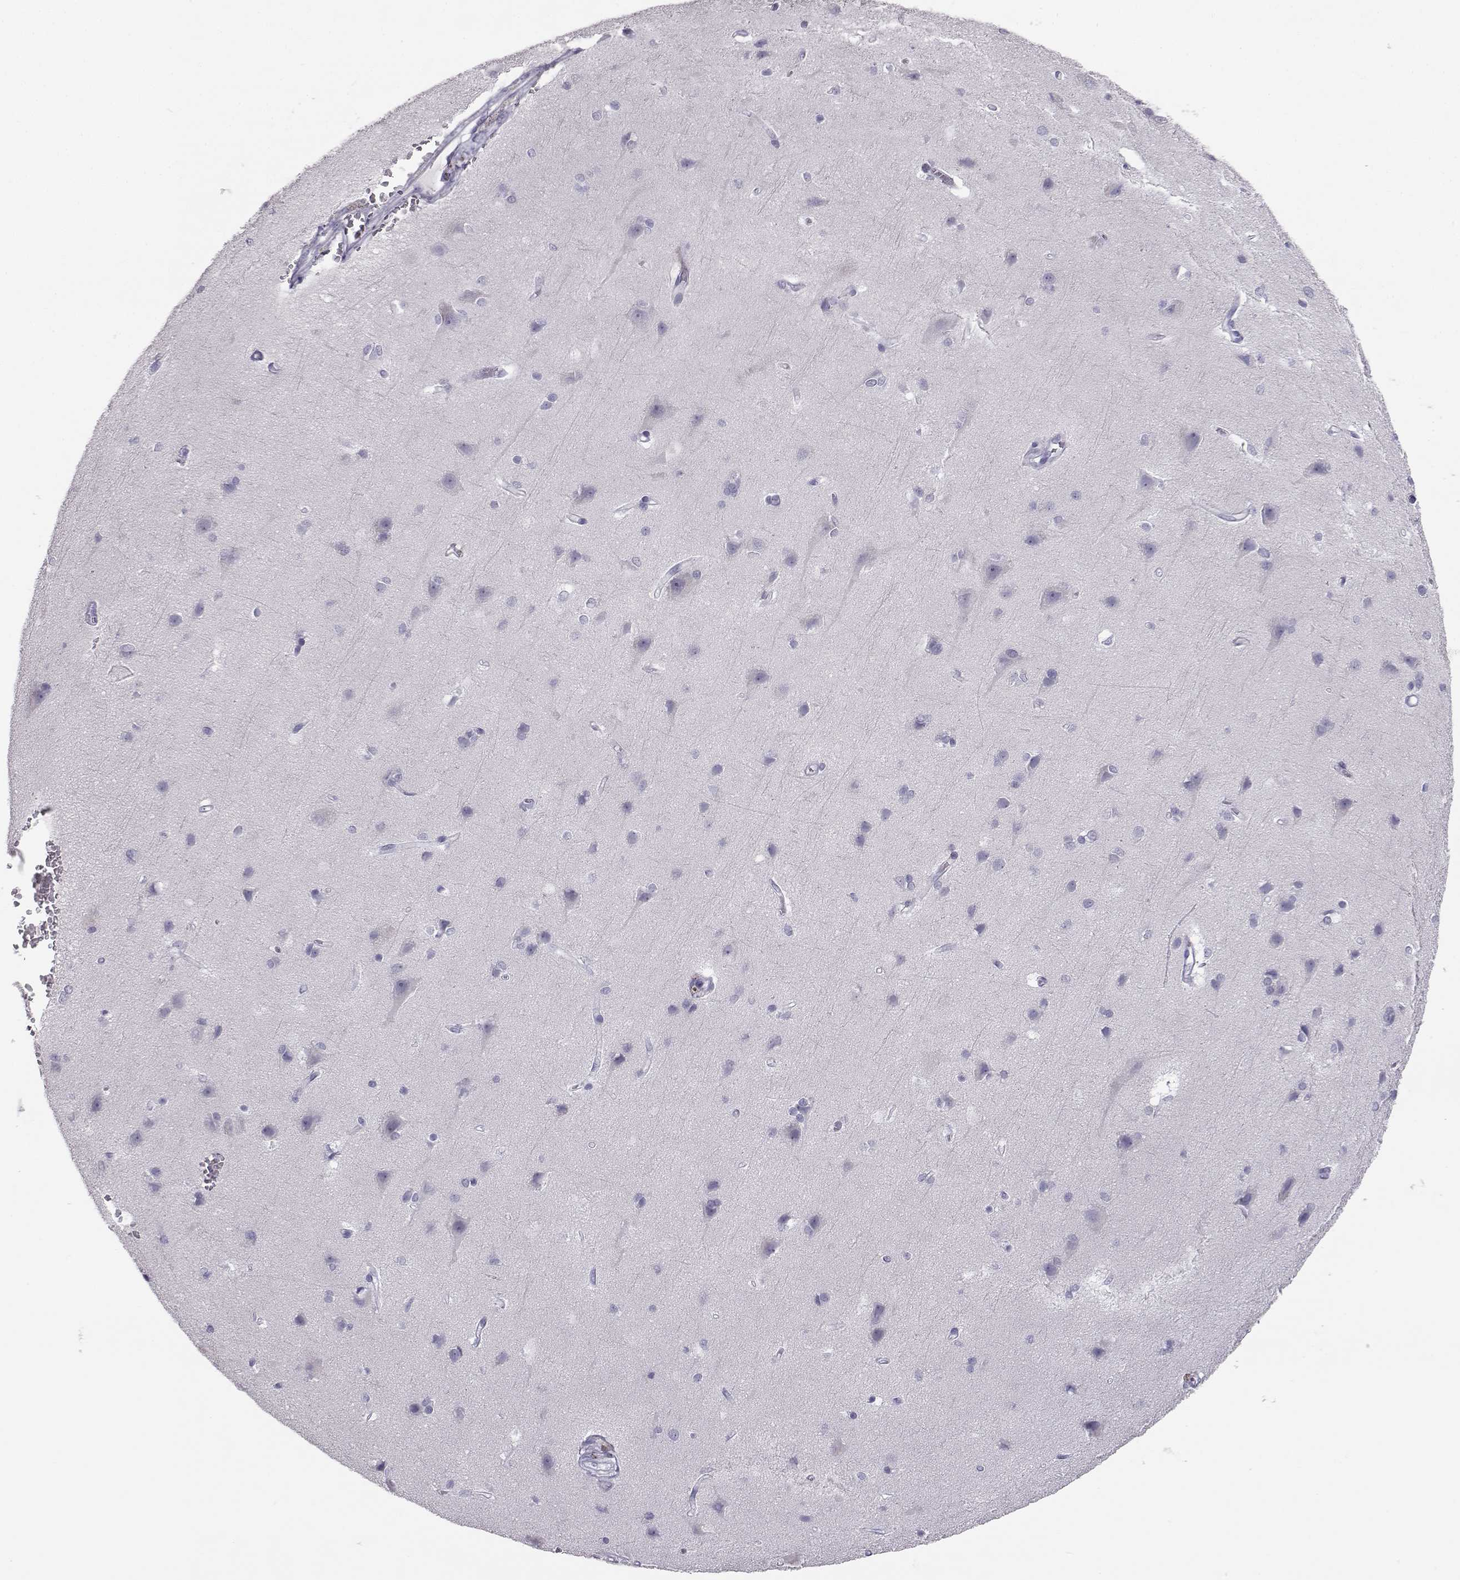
{"staining": {"intensity": "negative", "quantity": "none", "location": "none"}, "tissue": "cerebral cortex", "cell_type": "Endothelial cells", "image_type": "normal", "snomed": [{"axis": "morphology", "description": "Normal tissue, NOS"}, {"axis": "topography", "description": "Cerebral cortex"}], "caption": "DAB immunohistochemical staining of benign cerebral cortex displays no significant expression in endothelial cells.", "gene": "ITLN1", "patient": {"sex": "male", "age": 37}}